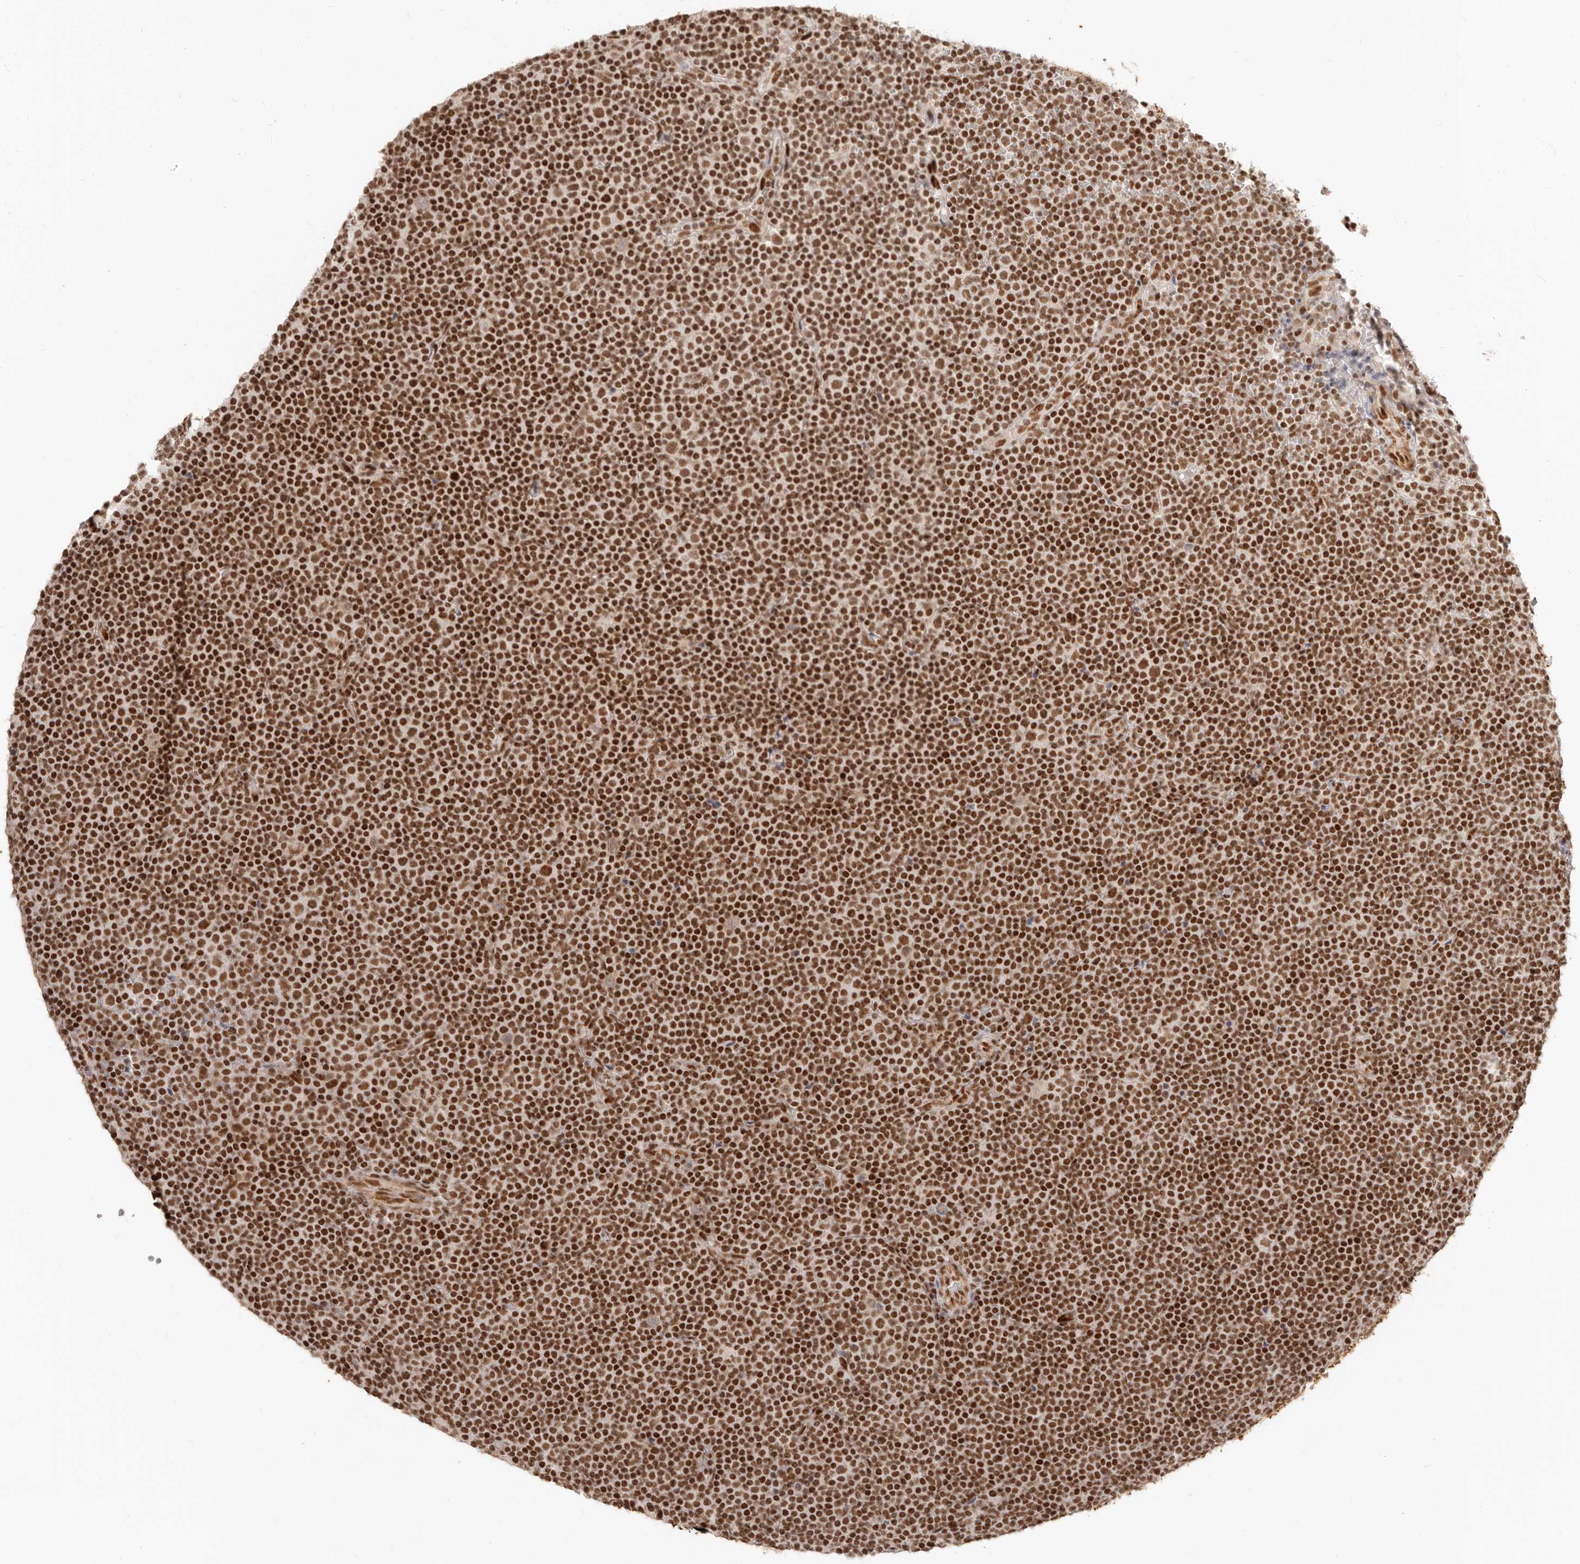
{"staining": {"intensity": "strong", "quantity": ">75%", "location": "nuclear"}, "tissue": "lymphoma", "cell_type": "Tumor cells", "image_type": "cancer", "snomed": [{"axis": "morphology", "description": "Malignant lymphoma, non-Hodgkin's type, Low grade"}, {"axis": "topography", "description": "Lymph node"}], "caption": "About >75% of tumor cells in human malignant lymphoma, non-Hodgkin's type (low-grade) exhibit strong nuclear protein staining as visualized by brown immunohistochemical staining.", "gene": "GABPA", "patient": {"sex": "female", "age": 67}}